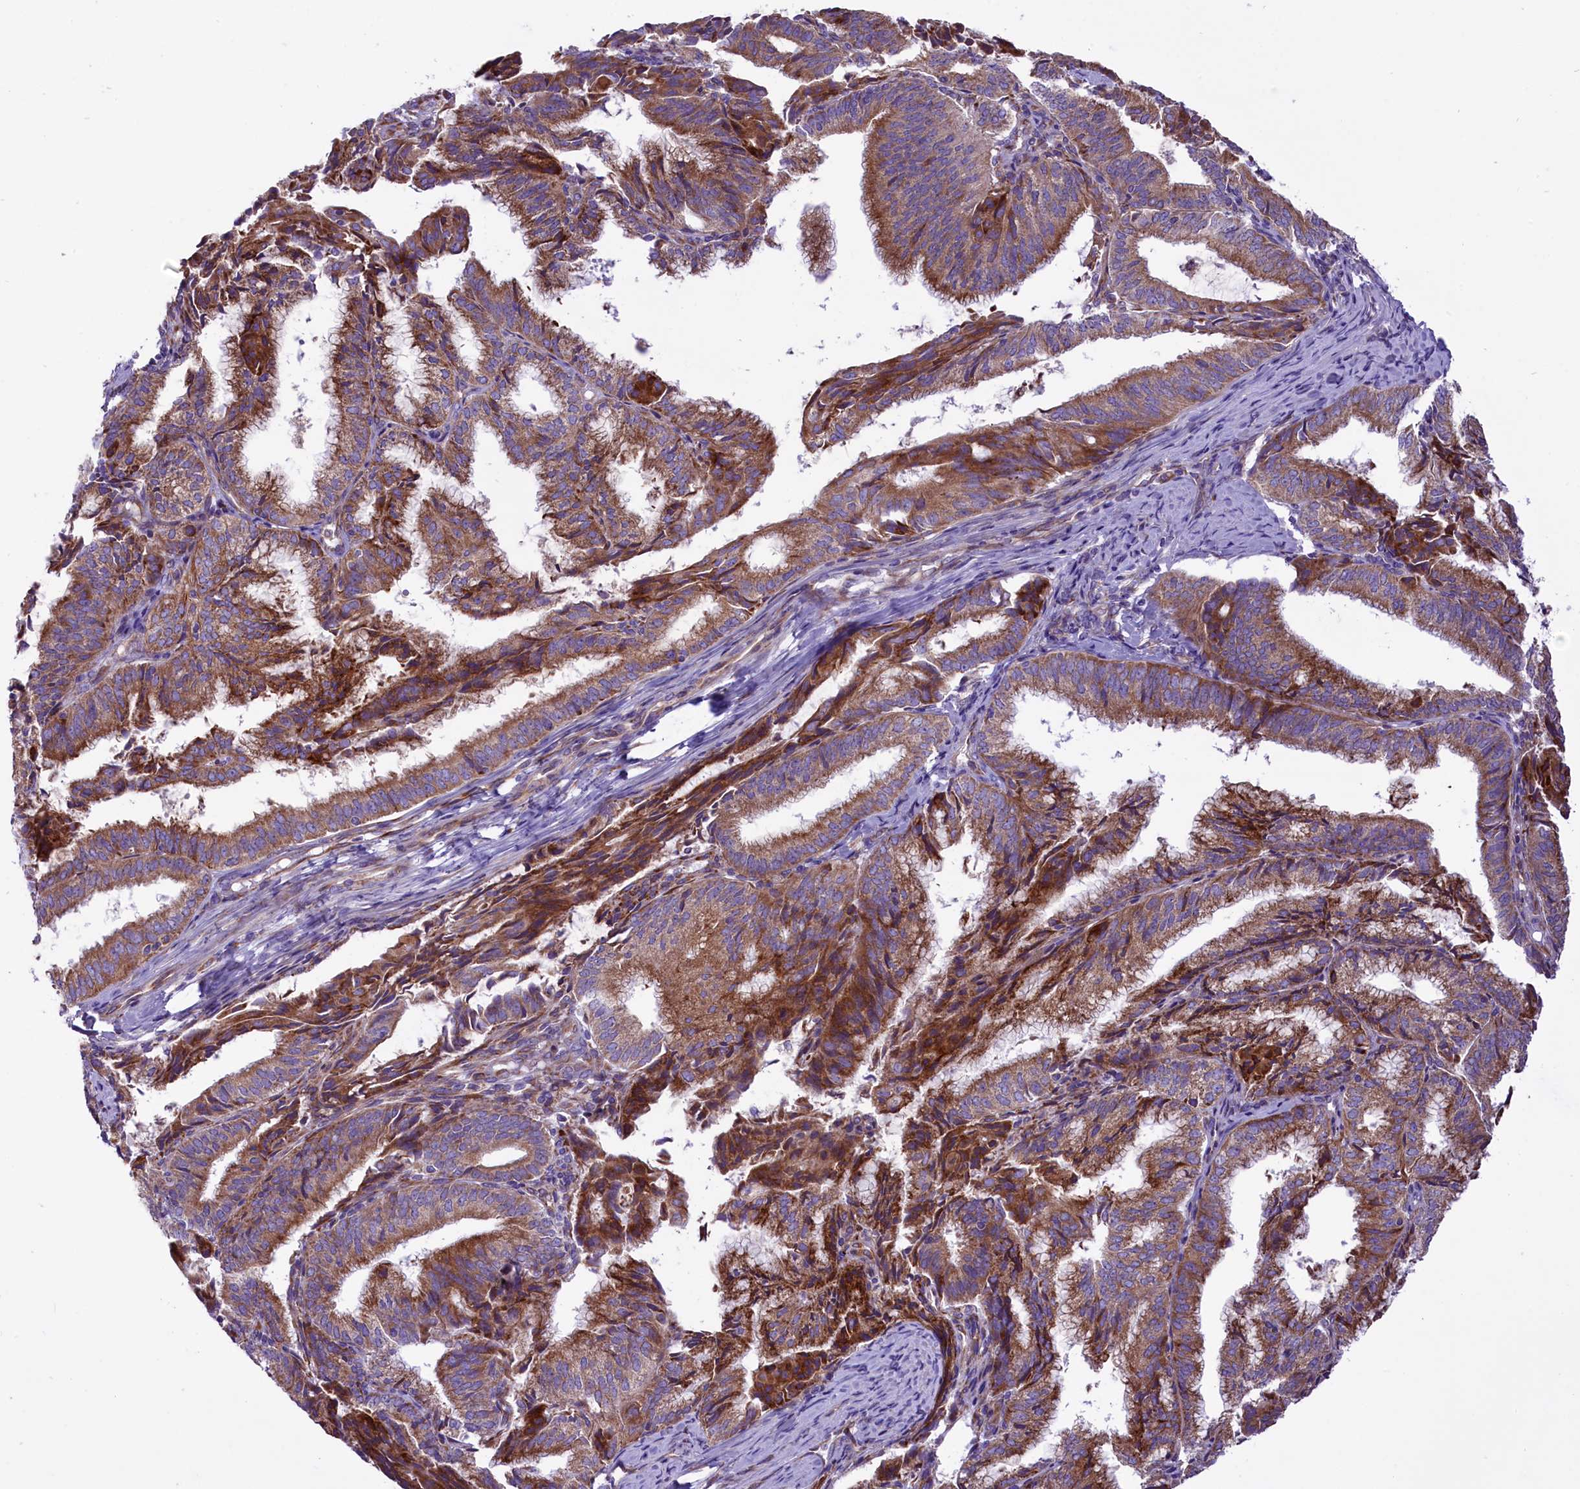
{"staining": {"intensity": "strong", "quantity": ">75%", "location": "cytoplasmic/membranous"}, "tissue": "endometrial cancer", "cell_type": "Tumor cells", "image_type": "cancer", "snomed": [{"axis": "morphology", "description": "Adenocarcinoma, NOS"}, {"axis": "topography", "description": "Endometrium"}], "caption": "Endometrial adenocarcinoma was stained to show a protein in brown. There is high levels of strong cytoplasmic/membranous staining in approximately >75% of tumor cells.", "gene": "PTPRU", "patient": {"sex": "female", "age": 49}}